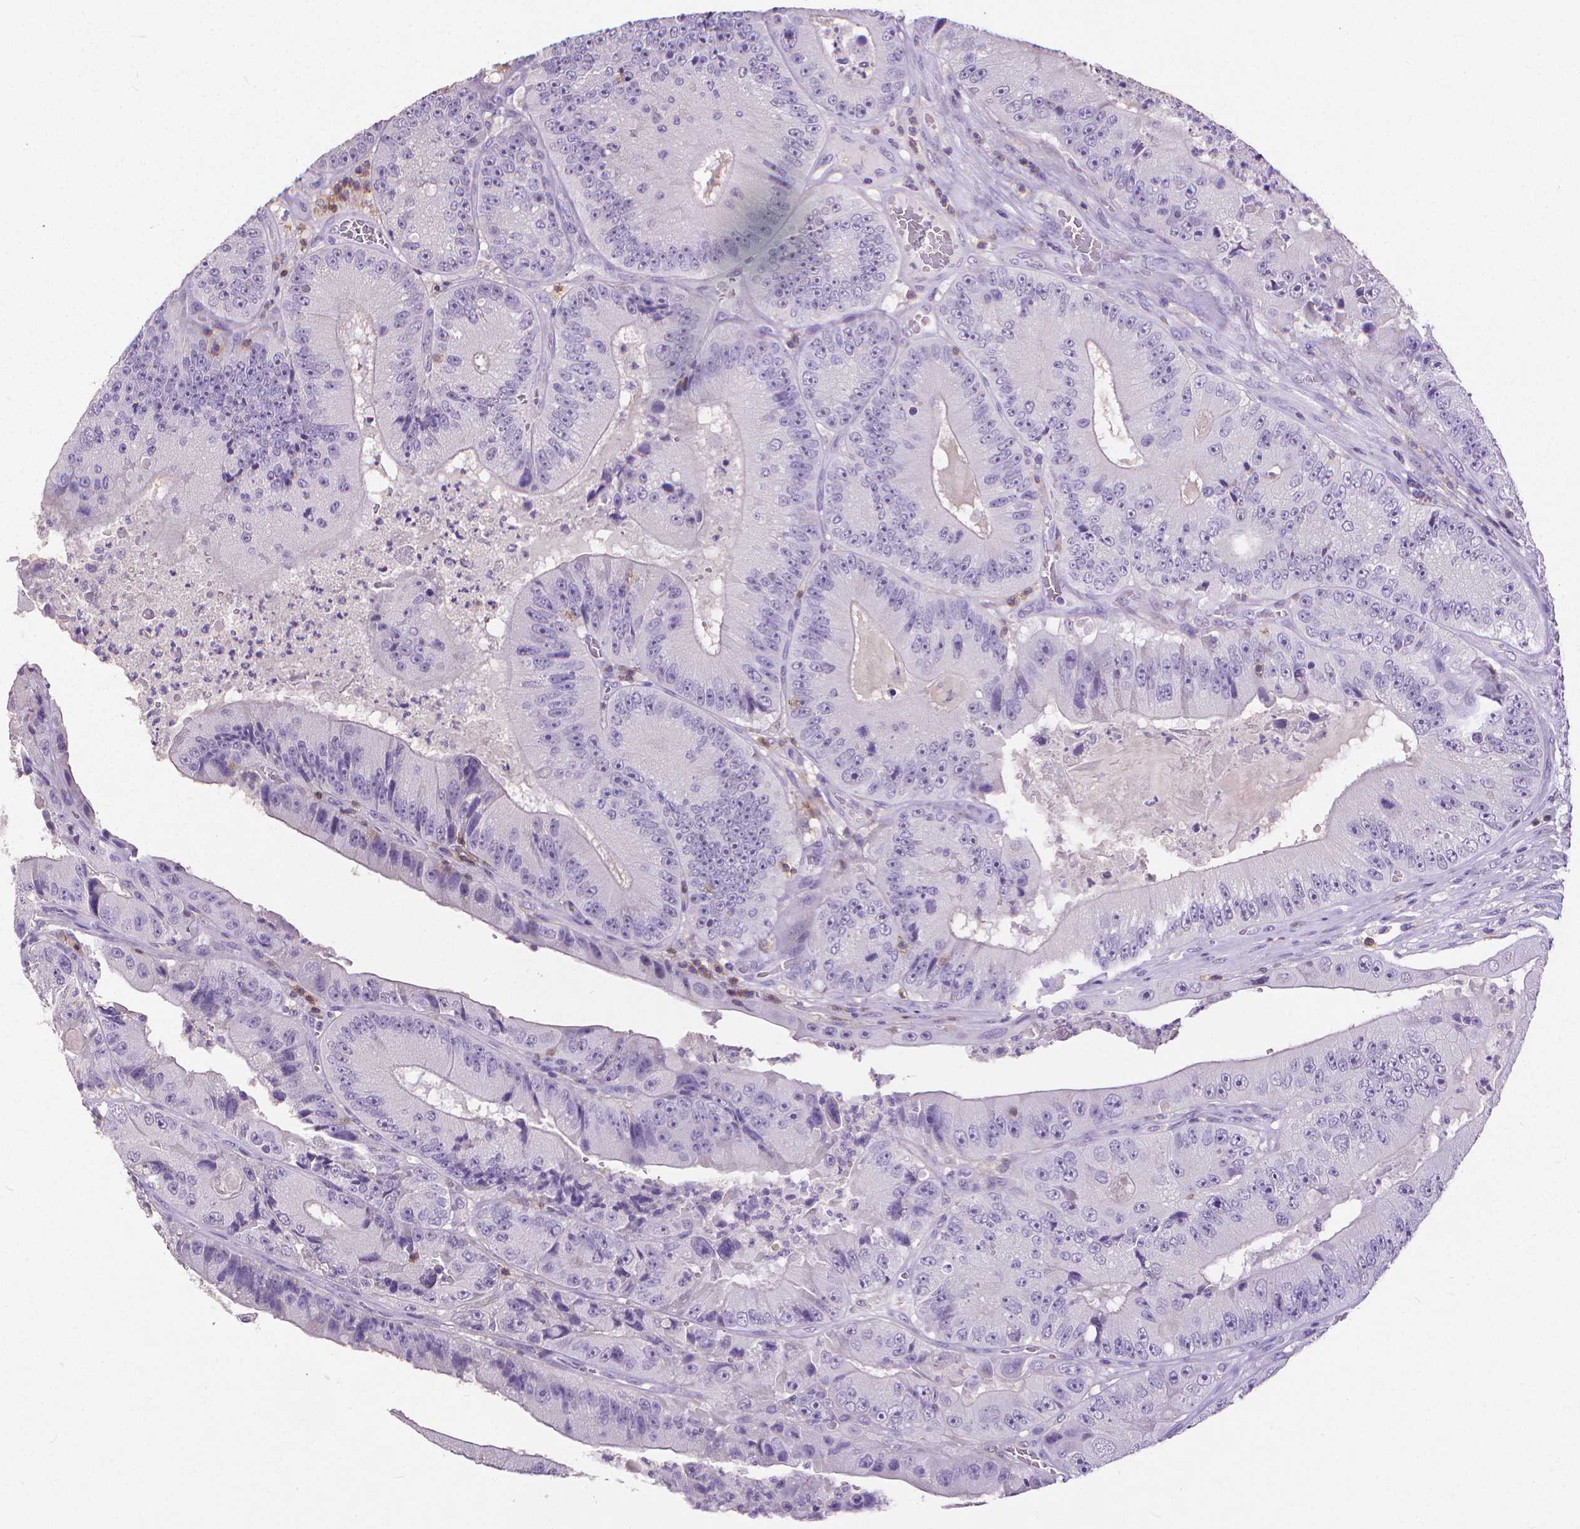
{"staining": {"intensity": "negative", "quantity": "none", "location": "none"}, "tissue": "colorectal cancer", "cell_type": "Tumor cells", "image_type": "cancer", "snomed": [{"axis": "morphology", "description": "Adenocarcinoma, NOS"}, {"axis": "topography", "description": "Colon"}], "caption": "High power microscopy photomicrograph of an immunohistochemistry (IHC) histopathology image of colorectal adenocarcinoma, revealing no significant staining in tumor cells.", "gene": "CD4", "patient": {"sex": "female", "age": 86}}